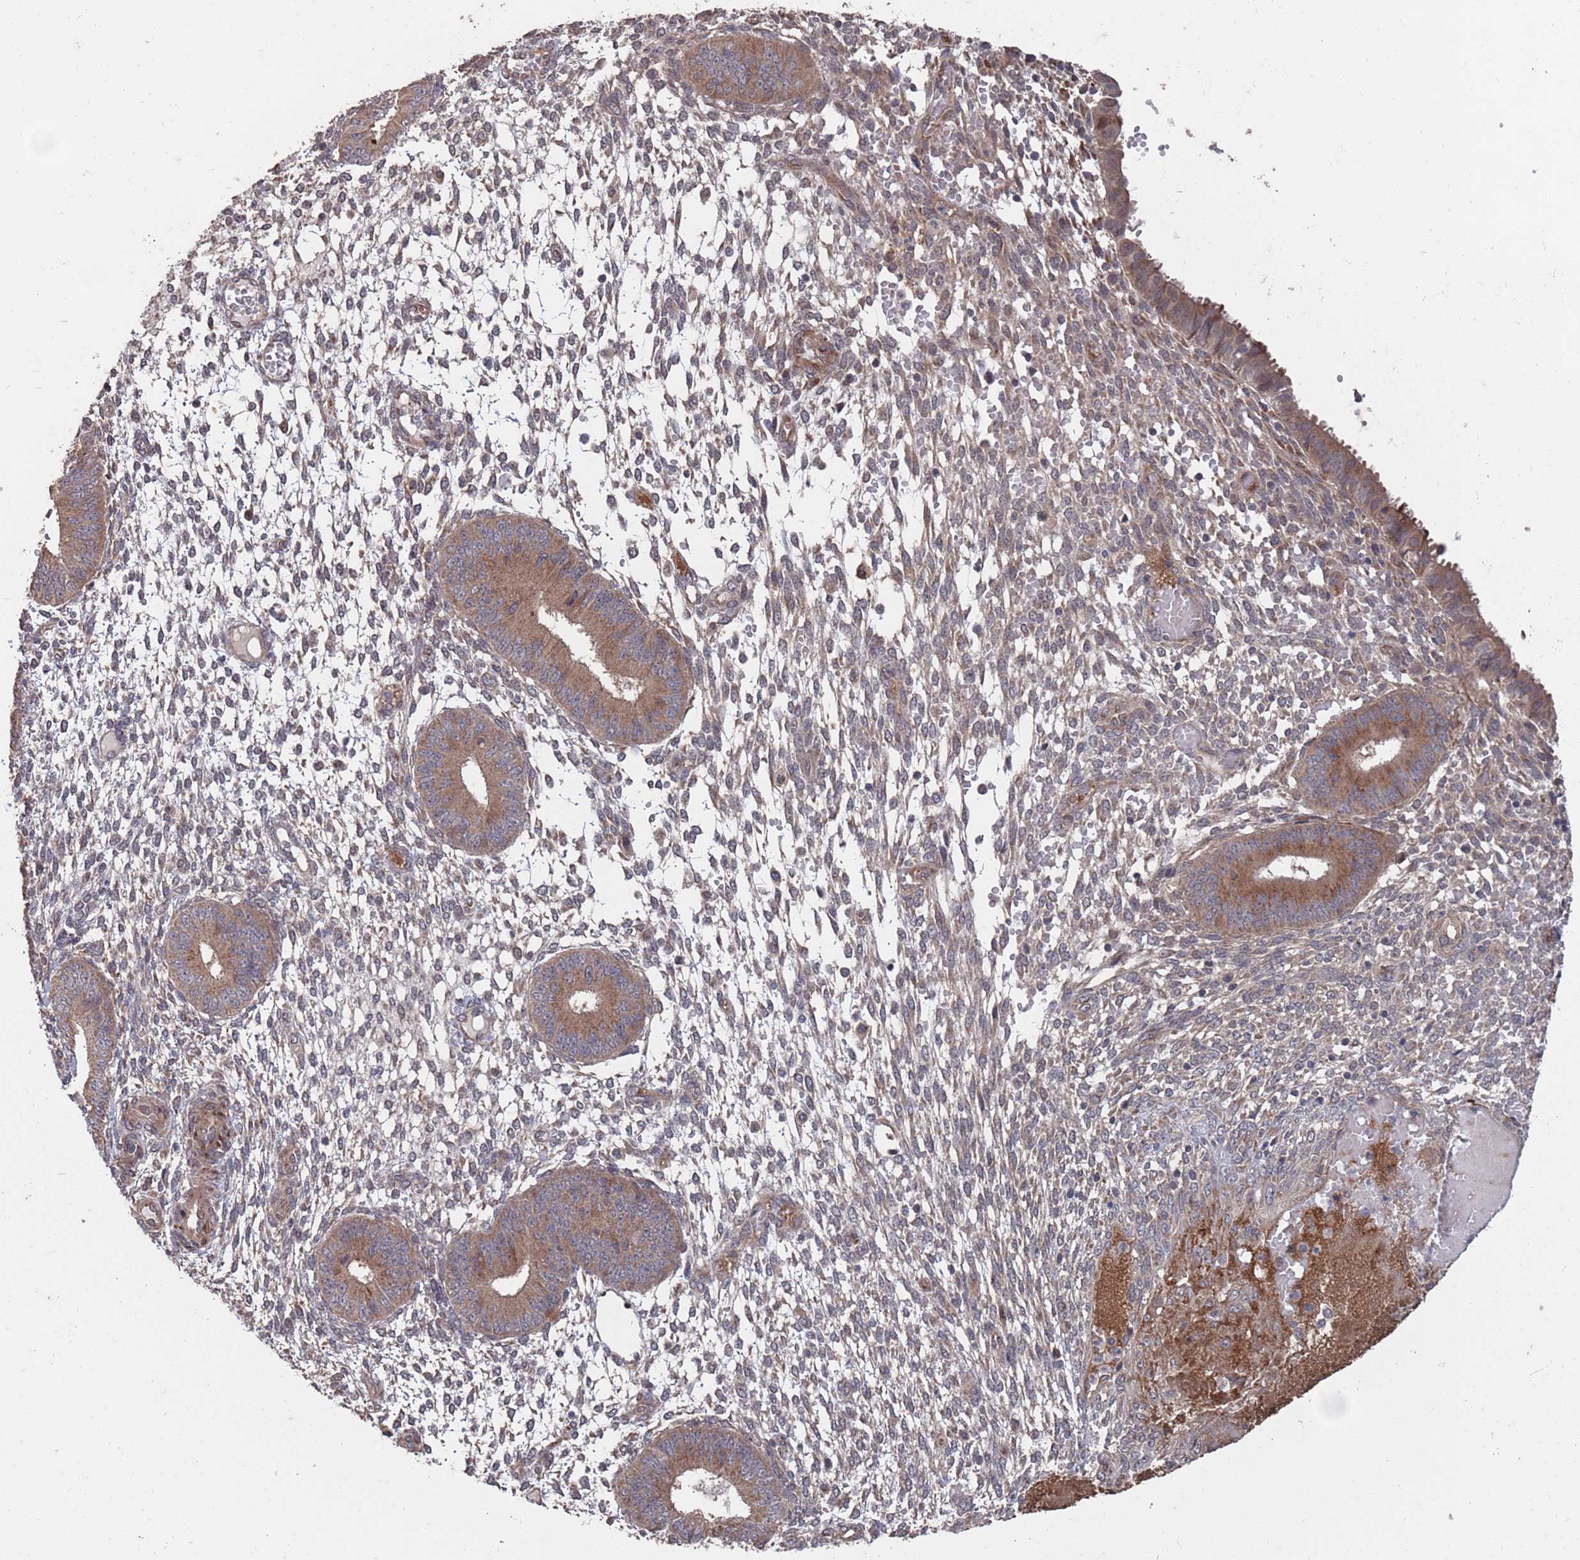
{"staining": {"intensity": "weak", "quantity": ">75%", "location": "cytoplasmic/membranous"}, "tissue": "endometrium", "cell_type": "Cells in endometrial stroma", "image_type": "normal", "snomed": [{"axis": "morphology", "description": "Normal tissue, NOS"}, {"axis": "topography", "description": "Endometrium"}], "caption": "Weak cytoplasmic/membranous staining is present in approximately >75% of cells in endometrial stroma in benign endometrium.", "gene": "UNC45A", "patient": {"sex": "female", "age": 49}}